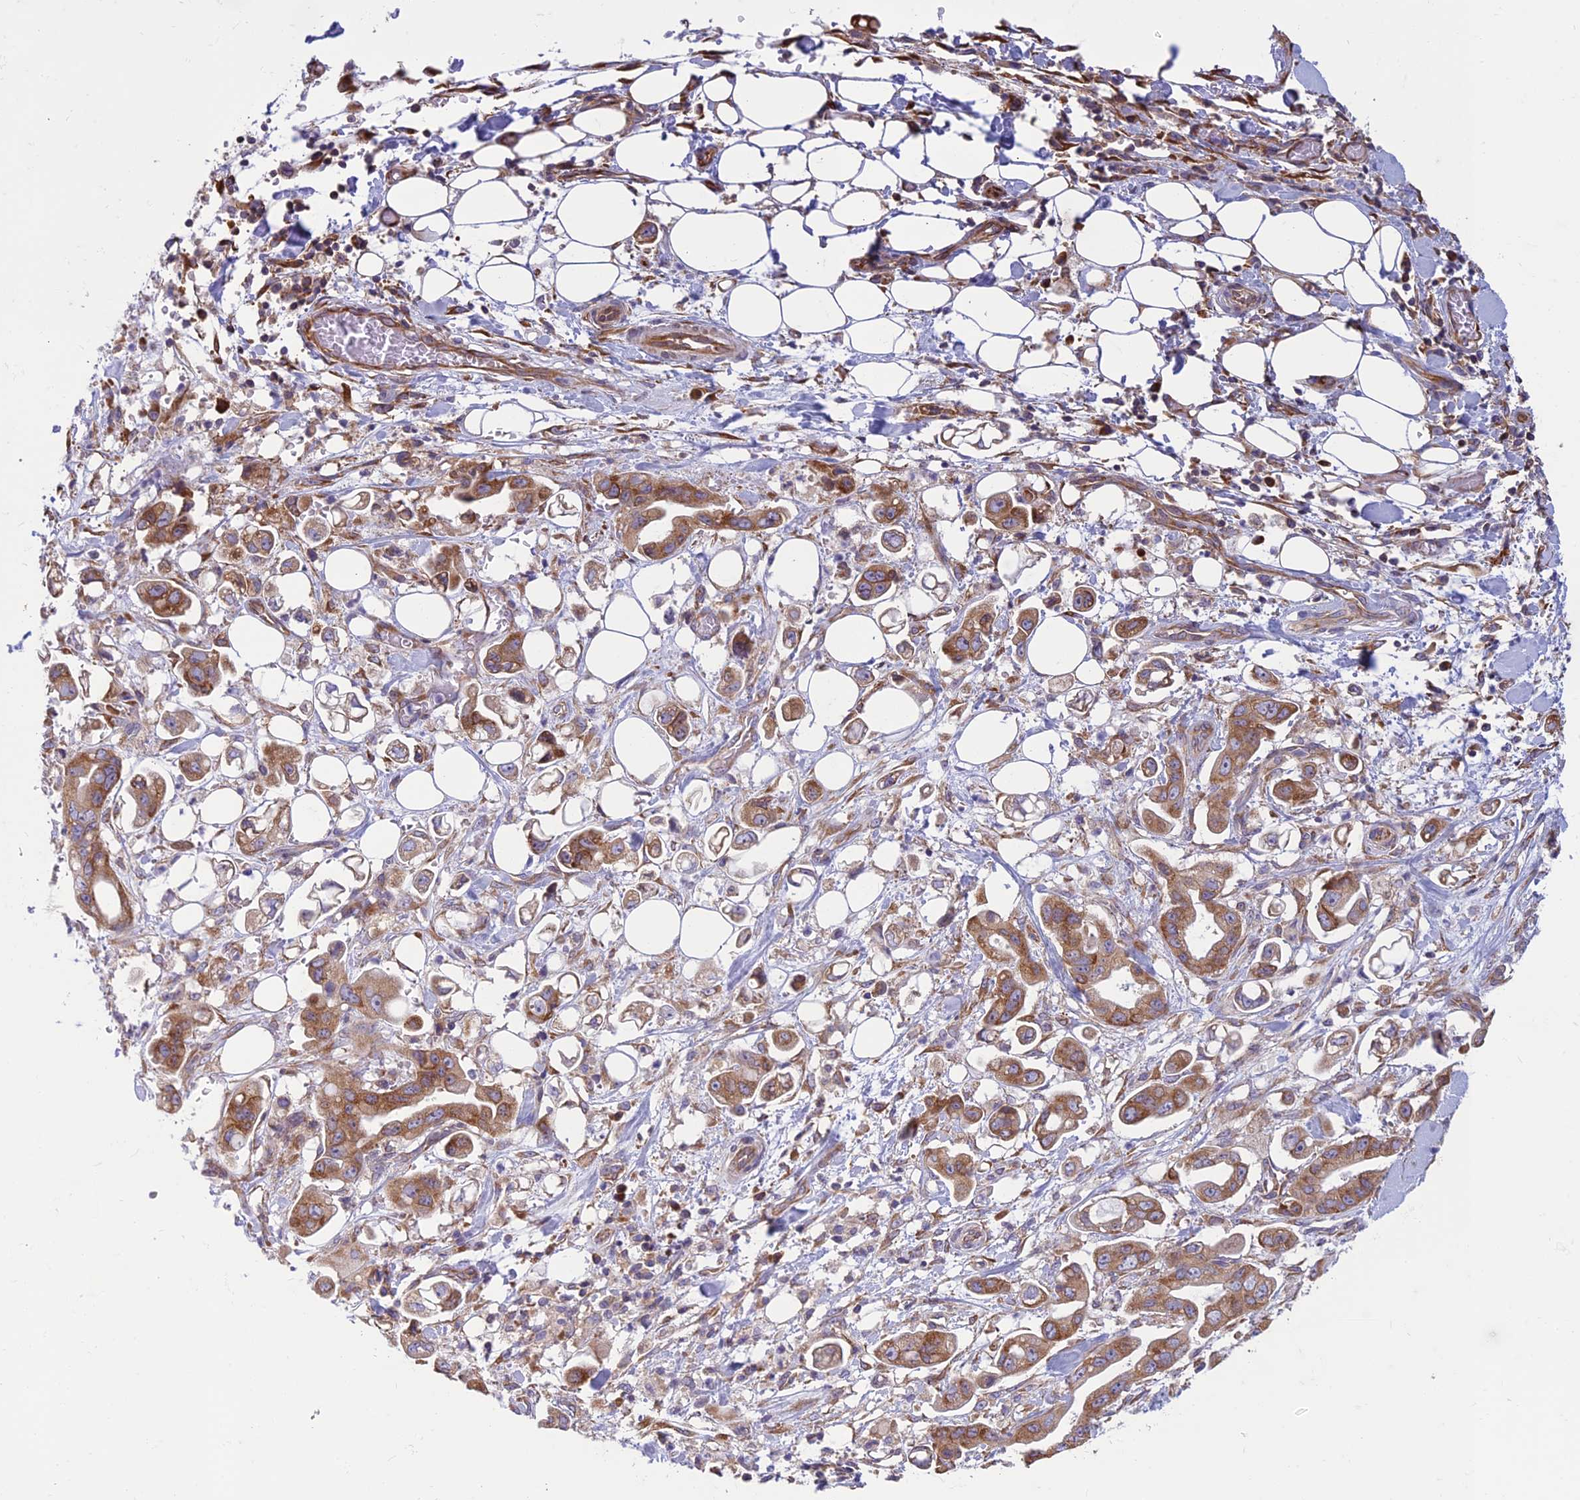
{"staining": {"intensity": "moderate", "quantity": ">75%", "location": "cytoplasmic/membranous"}, "tissue": "stomach cancer", "cell_type": "Tumor cells", "image_type": "cancer", "snomed": [{"axis": "morphology", "description": "Adenocarcinoma, NOS"}, {"axis": "topography", "description": "Stomach"}], "caption": "Immunohistochemical staining of stomach adenocarcinoma exhibits medium levels of moderate cytoplasmic/membranous staining in about >75% of tumor cells.", "gene": "RPL17-C18orf32", "patient": {"sex": "male", "age": 62}}